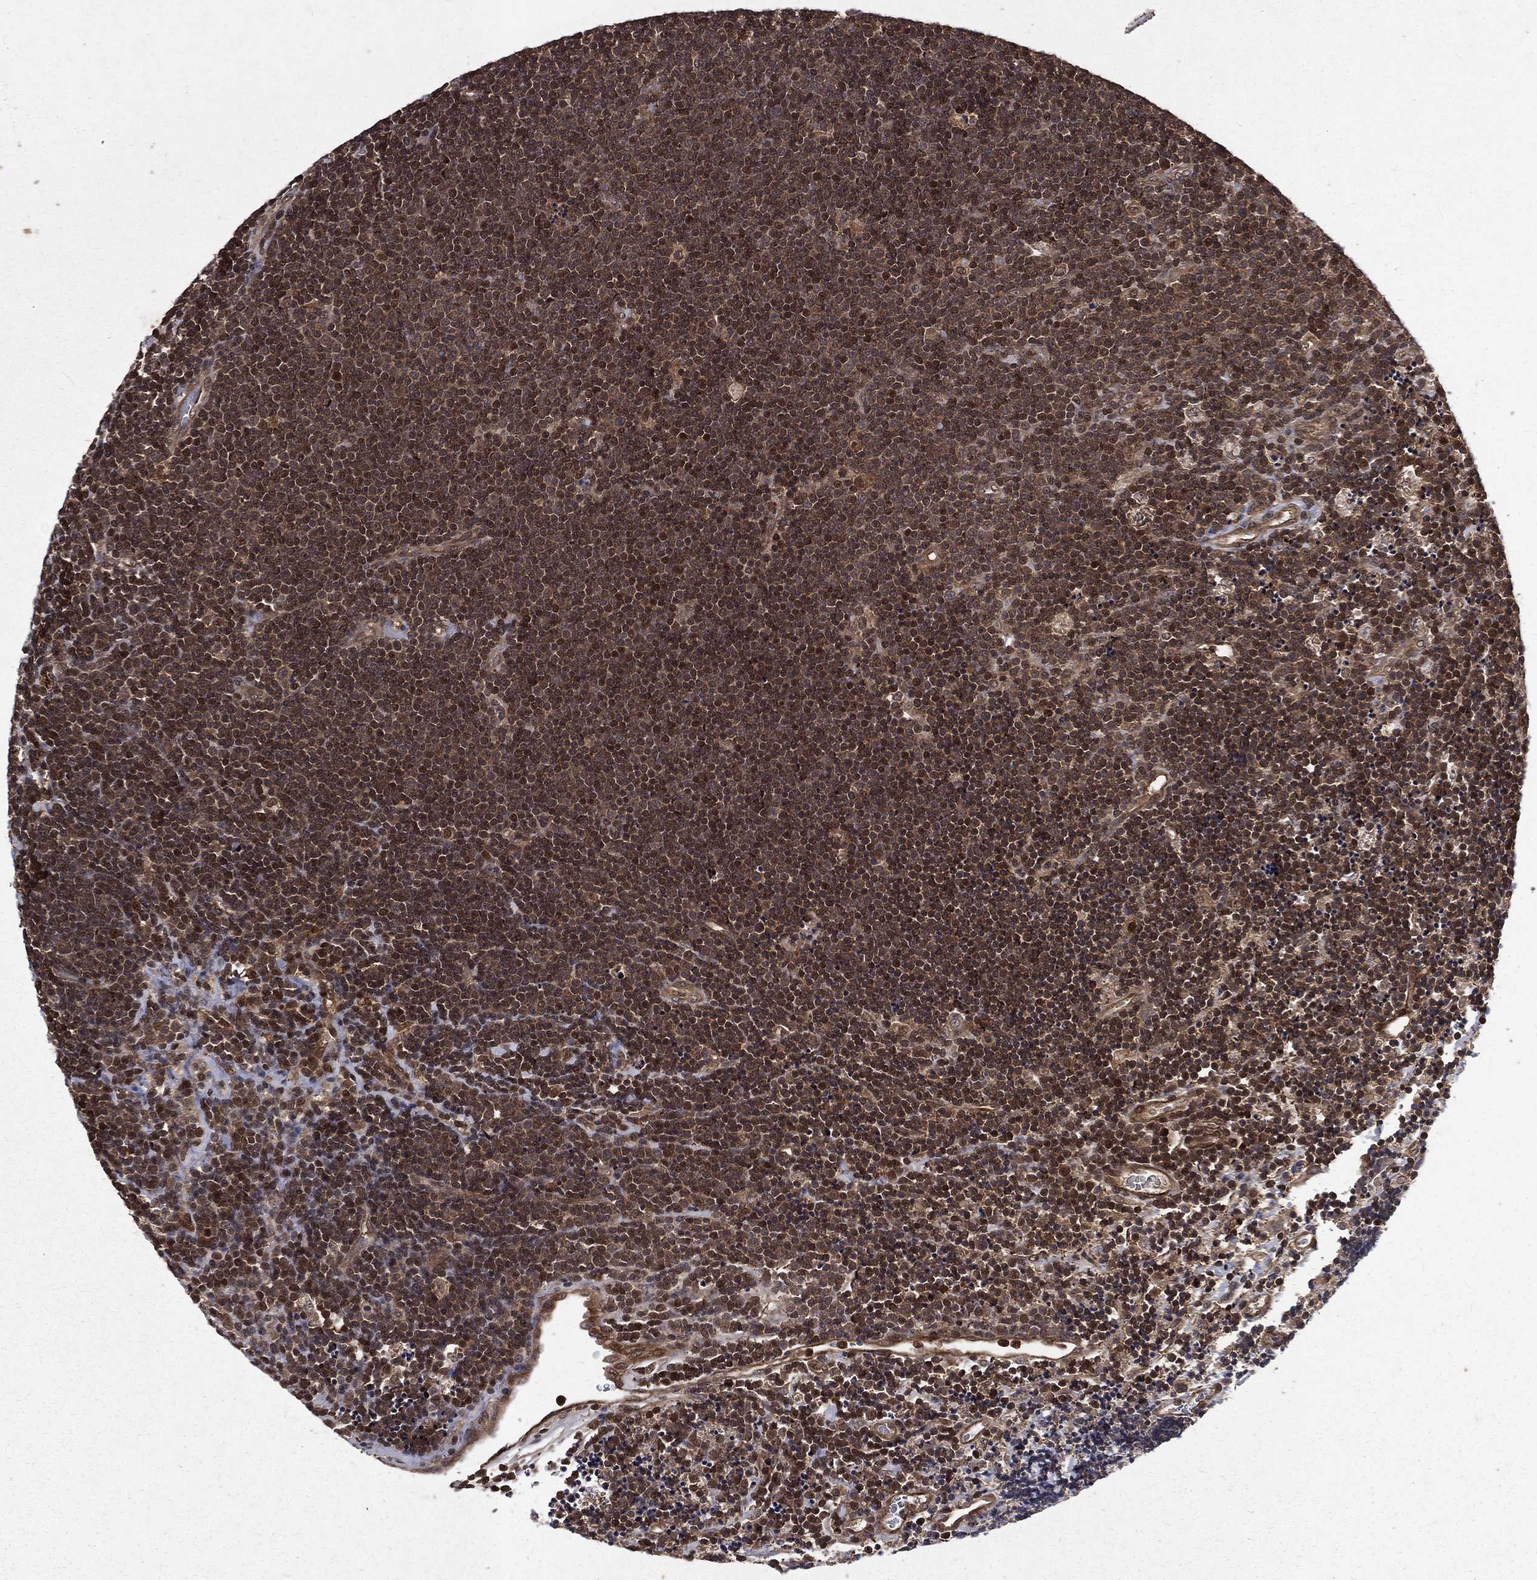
{"staining": {"intensity": "moderate", "quantity": "25%-75%", "location": "nuclear"}, "tissue": "lymphoma", "cell_type": "Tumor cells", "image_type": "cancer", "snomed": [{"axis": "morphology", "description": "Malignant lymphoma, non-Hodgkin's type, Low grade"}, {"axis": "topography", "description": "Brain"}], "caption": "Moderate nuclear protein expression is seen in approximately 25%-75% of tumor cells in lymphoma.", "gene": "FGD1", "patient": {"sex": "female", "age": 66}}